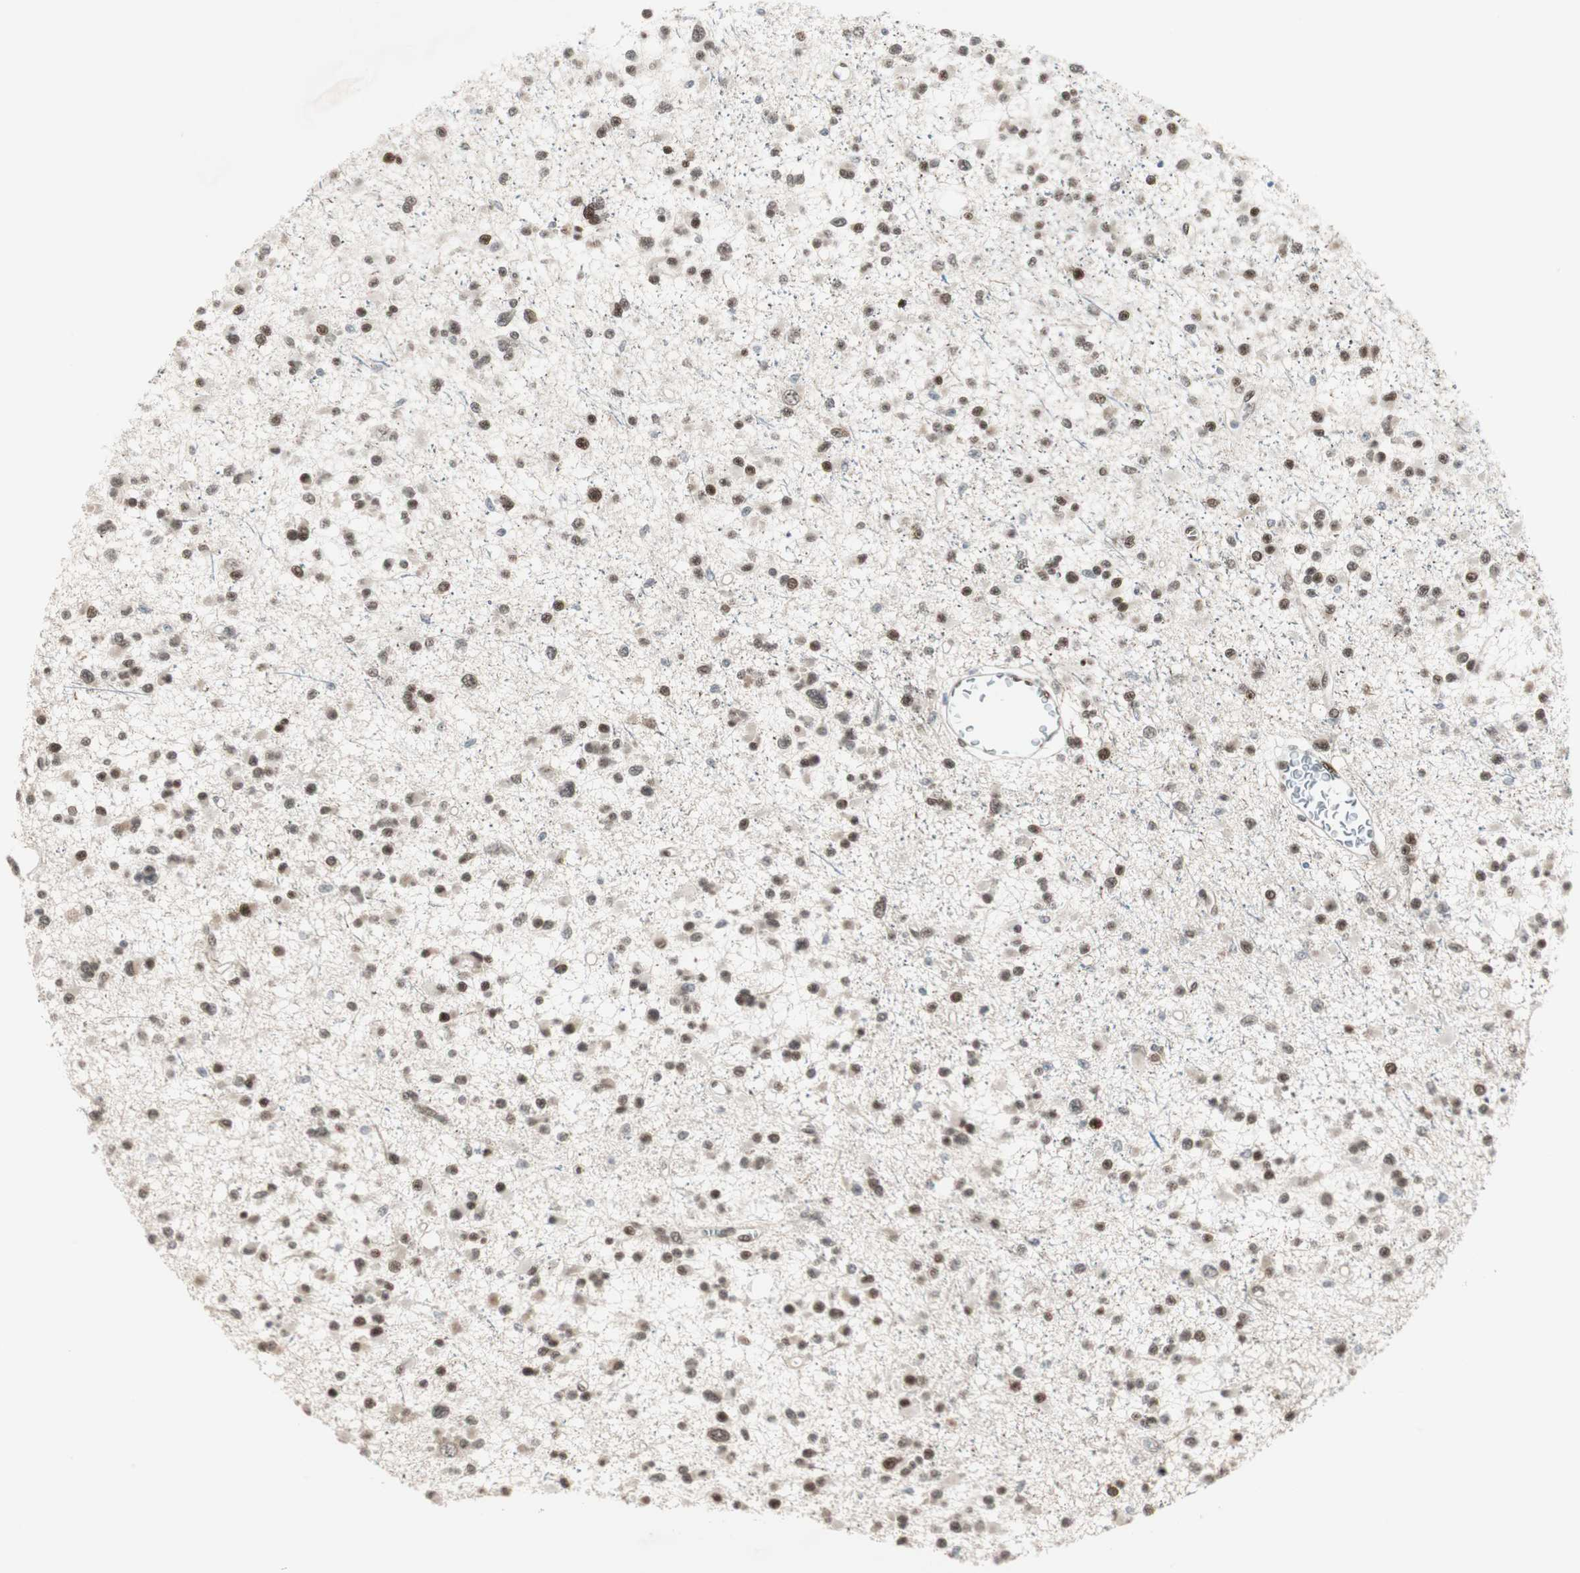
{"staining": {"intensity": "moderate", "quantity": ">75%", "location": "nuclear"}, "tissue": "glioma", "cell_type": "Tumor cells", "image_type": "cancer", "snomed": [{"axis": "morphology", "description": "Glioma, malignant, Low grade"}, {"axis": "topography", "description": "Brain"}], "caption": "DAB (3,3'-diaminobenzidine) immunohistochemical staining of glioma exhibits moderate nuclear protein staining in approximately >75% of tumor cells. Immunohistochemistry (ihc) stains the protein of interest in brown and the nuclei are stained blue.", "gene": "ZBTB17", "patient": {"sex": "female", "age": 22}}